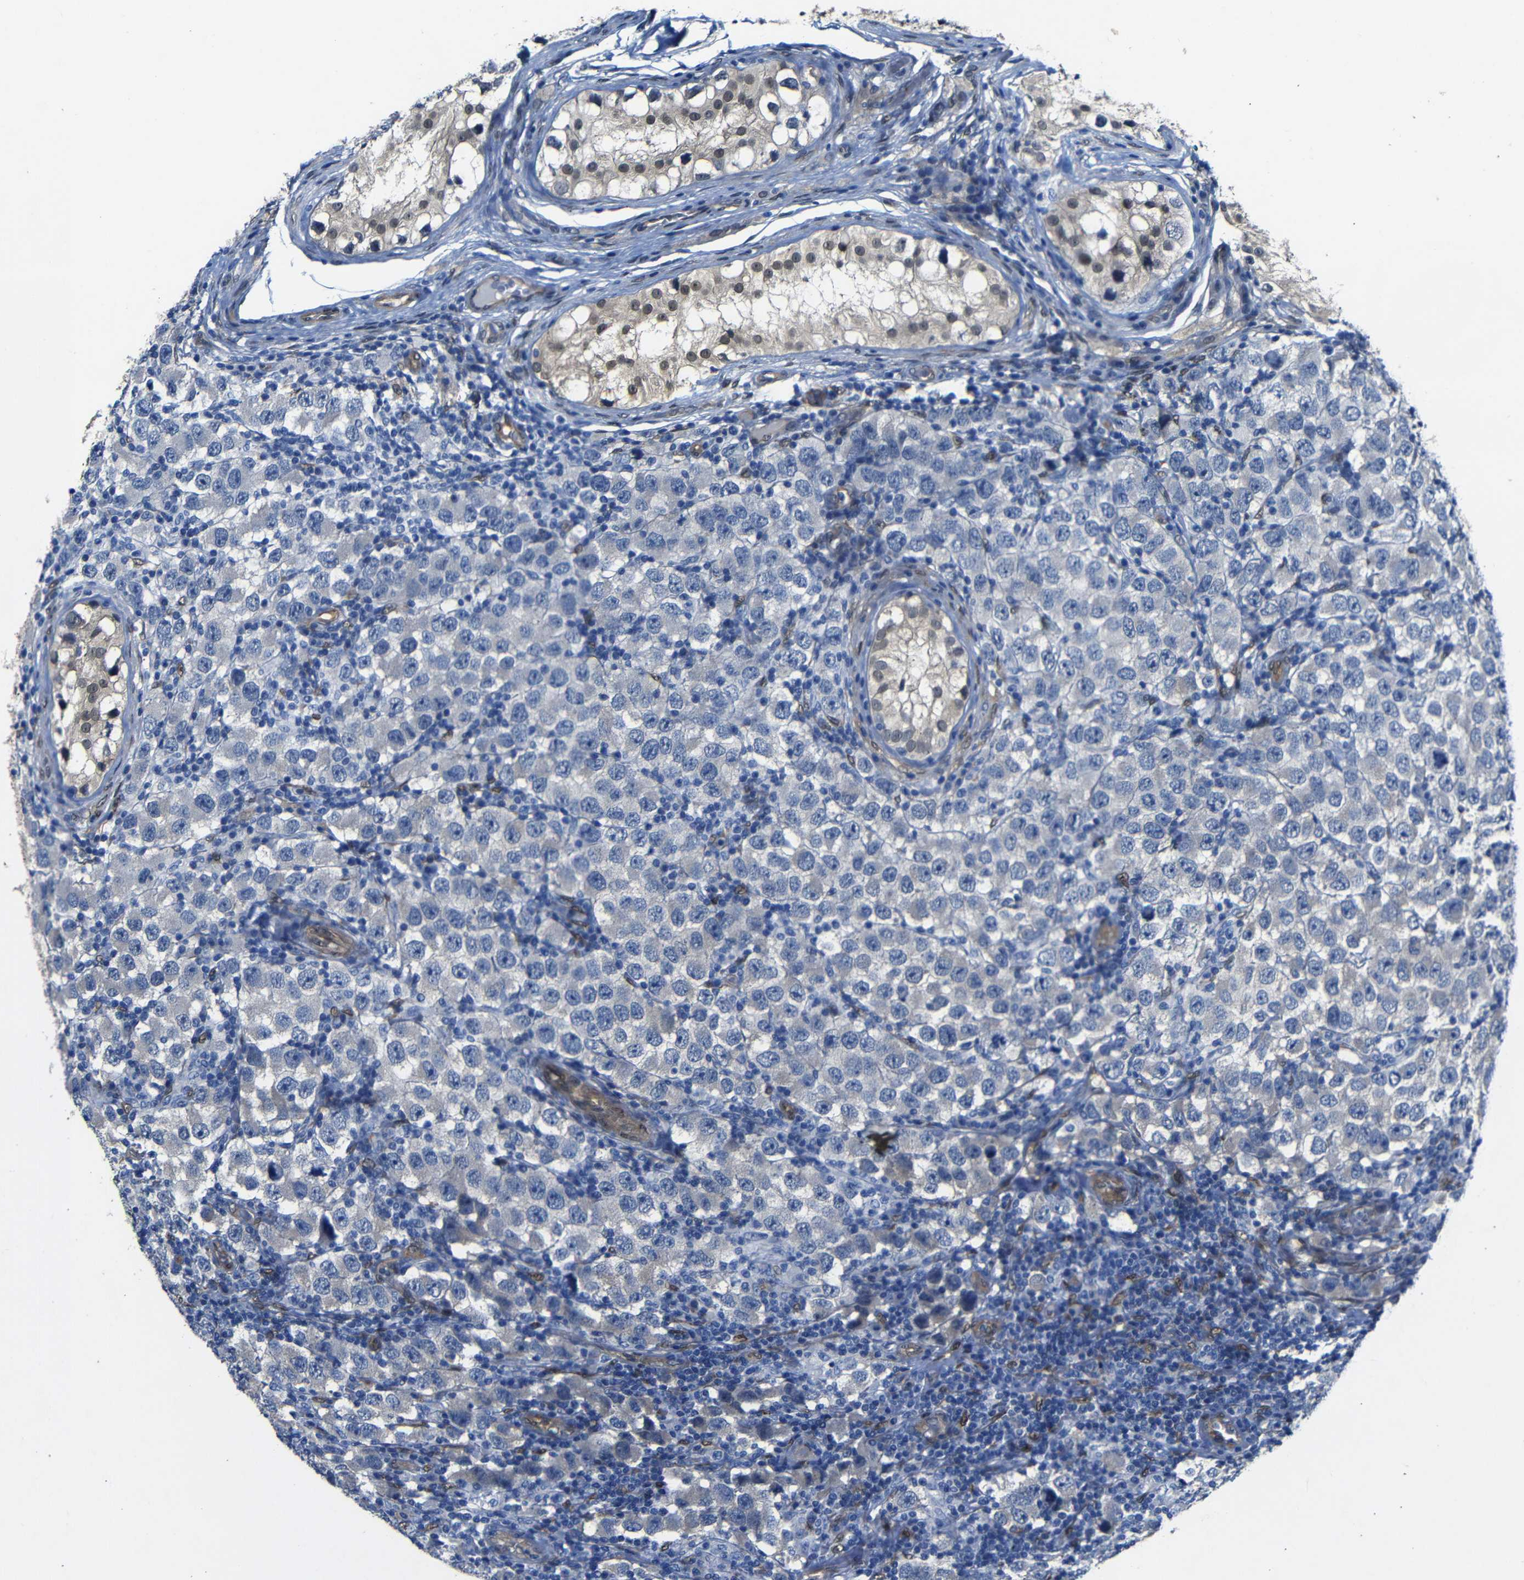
{"staining": {"intensity": "negative", "quantity": "none", "location": "none"}, "tissue": "testis cancer", "cell_type": "Tumor cells", "image_type": "cancer", "snomed": [{"axis": "morphology", "description": "Carcinoma, Embryonal, NOS"}, {"axis": "topography", "description": "Testis"}], "caption": "Tumor cells are negative for brown protein staining in embryonal carcinoma (testis). (Brightfield microscopy of DAB (3,3'-diaminobenzidine) IHC at high magnification).", "gene": "YAP1", "patient": {"sex": "male", "age": 21}}